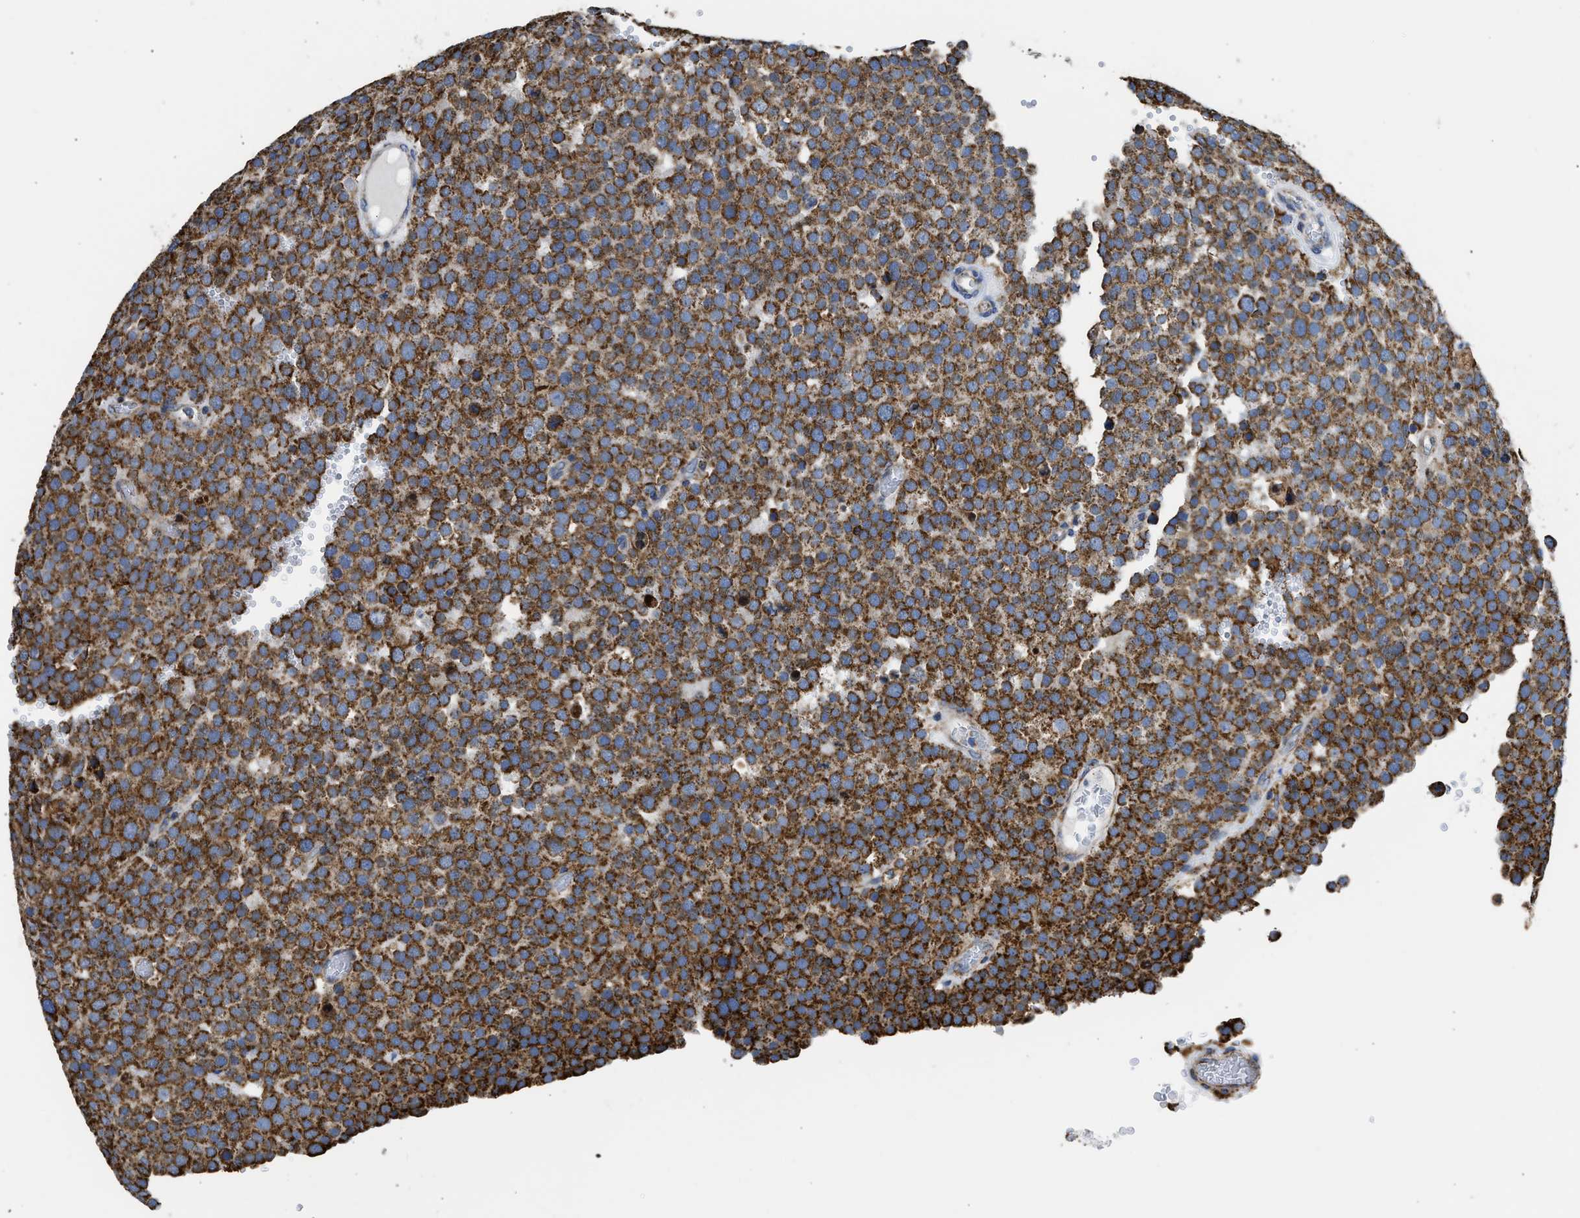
{"staining": {"intensity": "strong", "quantity": ">75%", "location": "cytoplasmic/membranous"}, "tissue": "testis cancer", "cell_type": "Tumor cells", "image_type": "cancer", "snomed": [{"axis": "morphology", "description": "Normal tissue, NOS"}, {"axis": "morphology", "description": "Seminoma, NOS"}, {"axis": "topography", "description": "Testis"}], "caption": "Protein expression by immunohistochemistry displays strong cytoplasmic/membranous expression in about >75% of tumor cells in testis cancer. The staining was performed using DAB, with brown indicating positive protein expression. Nuclei are stained blue with hematoxylin.", "gene": "CYCS", "patient": {"sex": "male", "age": 71}}